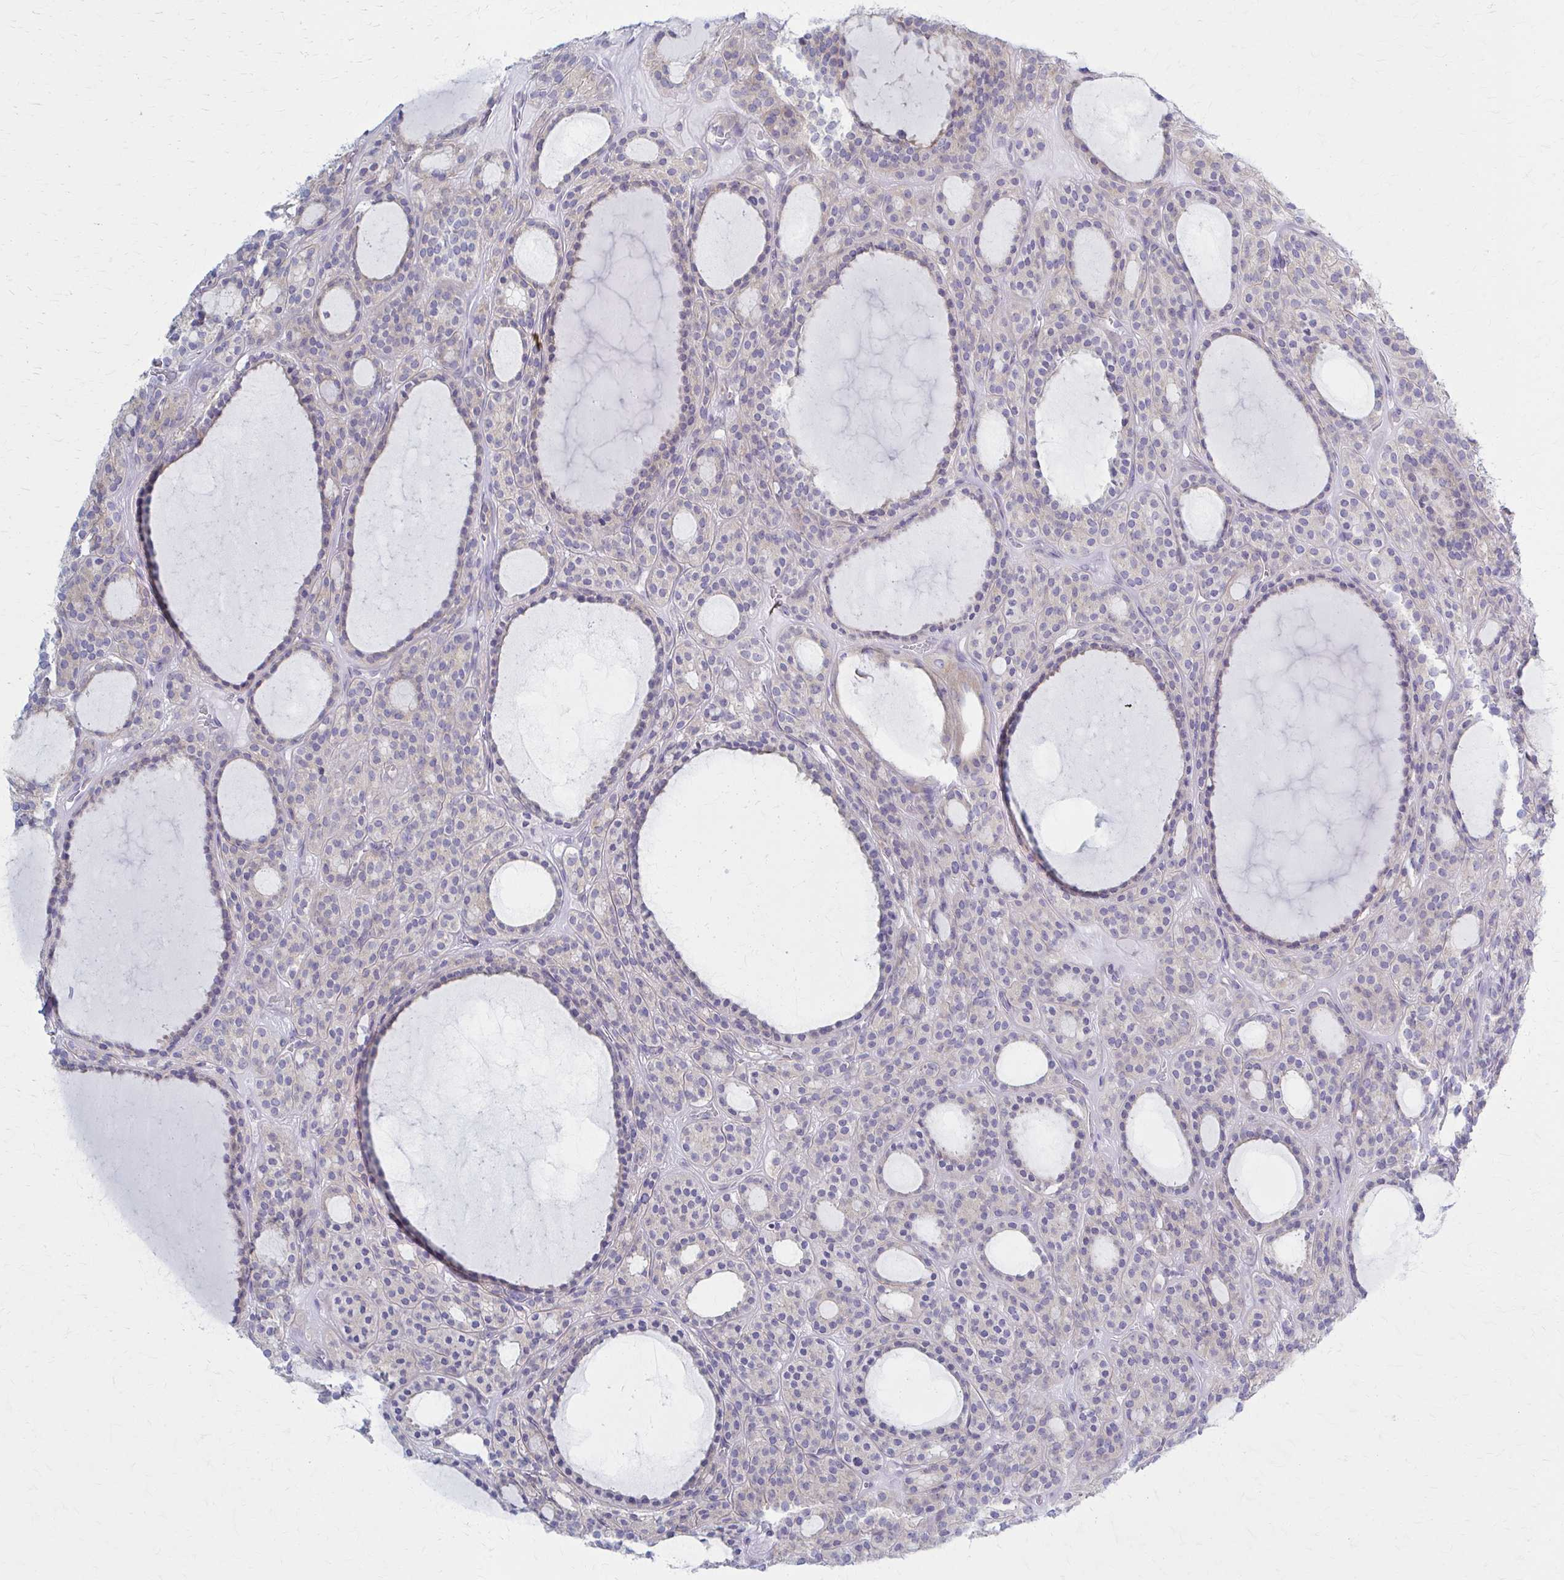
{"staining": {"intensity": "negative", "quantity": "none", "location": "none"}, "tissue": "thyroid cancer", "cell_type": "Tumor cells", "image_type": "cancer", "snomed": [{"axis": "morphology", "description": "Follicular adenoma carcinoma, NOS"}, {"axis": "topography", "description": "Thyroid gland"}], "caption": "High magnification brightfield microscopy of thyroid cancer (follicular adenoma carcinoma) stained with DAB (brown) and counterstained with hematoxylin (blue): tumor cells show no significant staining.", "gene": "PRKRA", "patient": {"sex": "female", "age": 63}}